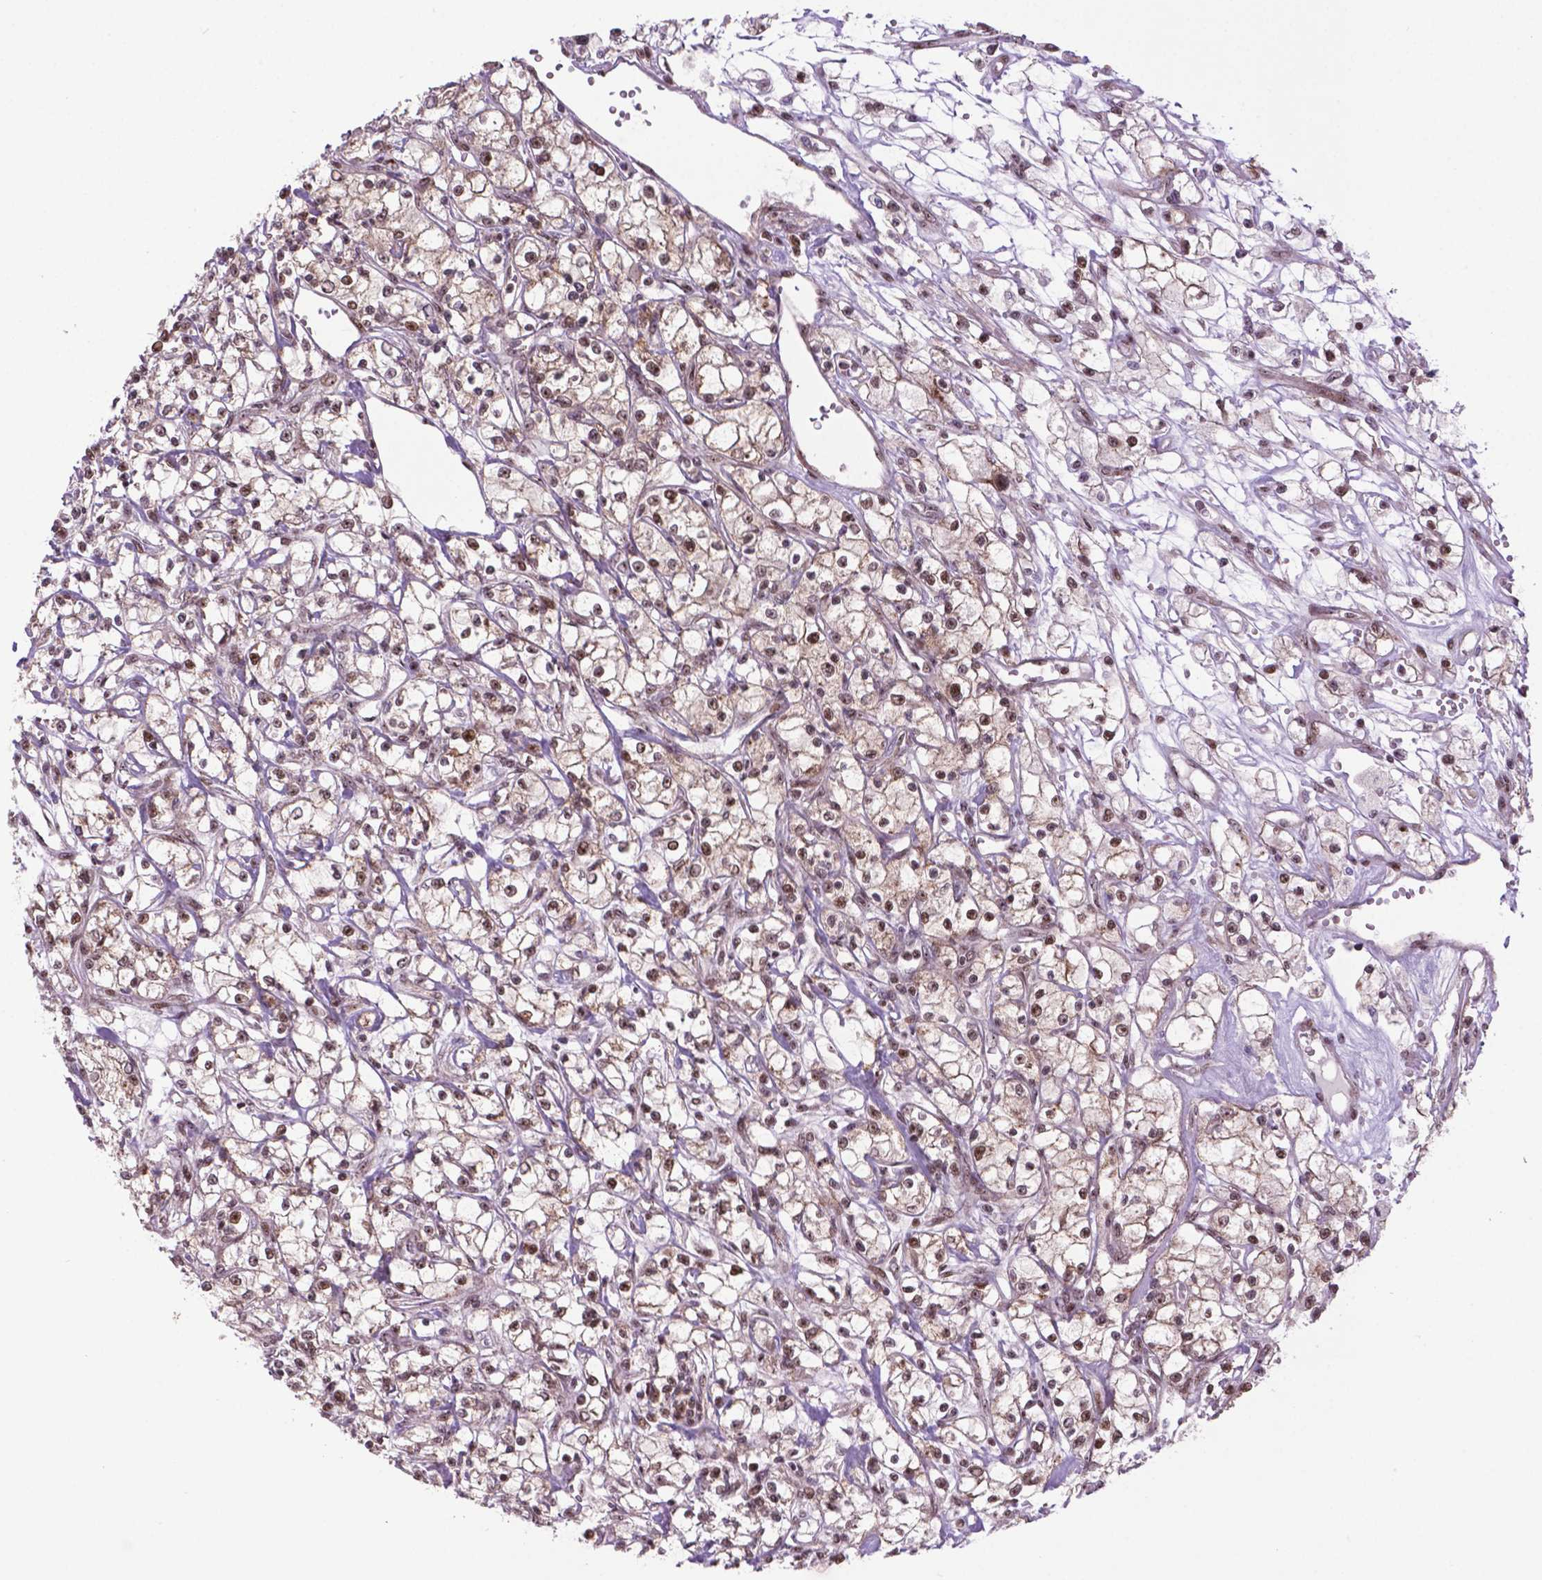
{"staining": {"intensity": "weak", "quantity": ">75%", "location": "nuclear"}, "tissue": "renal cancer", "cell_type": "Tumor cells", "image_type": "cancer", "snomed": [{"axis": "morphology", "description": "Adenocarcinoma, NOS"}, {"axis": "topography", "description": "Kidney"}], "caption": "Immunohistochemistry of renal adenocarcinoma displays low levels of weak nuclear positivity in approximately >75% of tumor cells. Immunohistochemistry (ihc) stains the protein in brown and the nuclei are stained blue.", "gene": "CSNK2A1", "patient": {"sex": "female", "age": 59}}